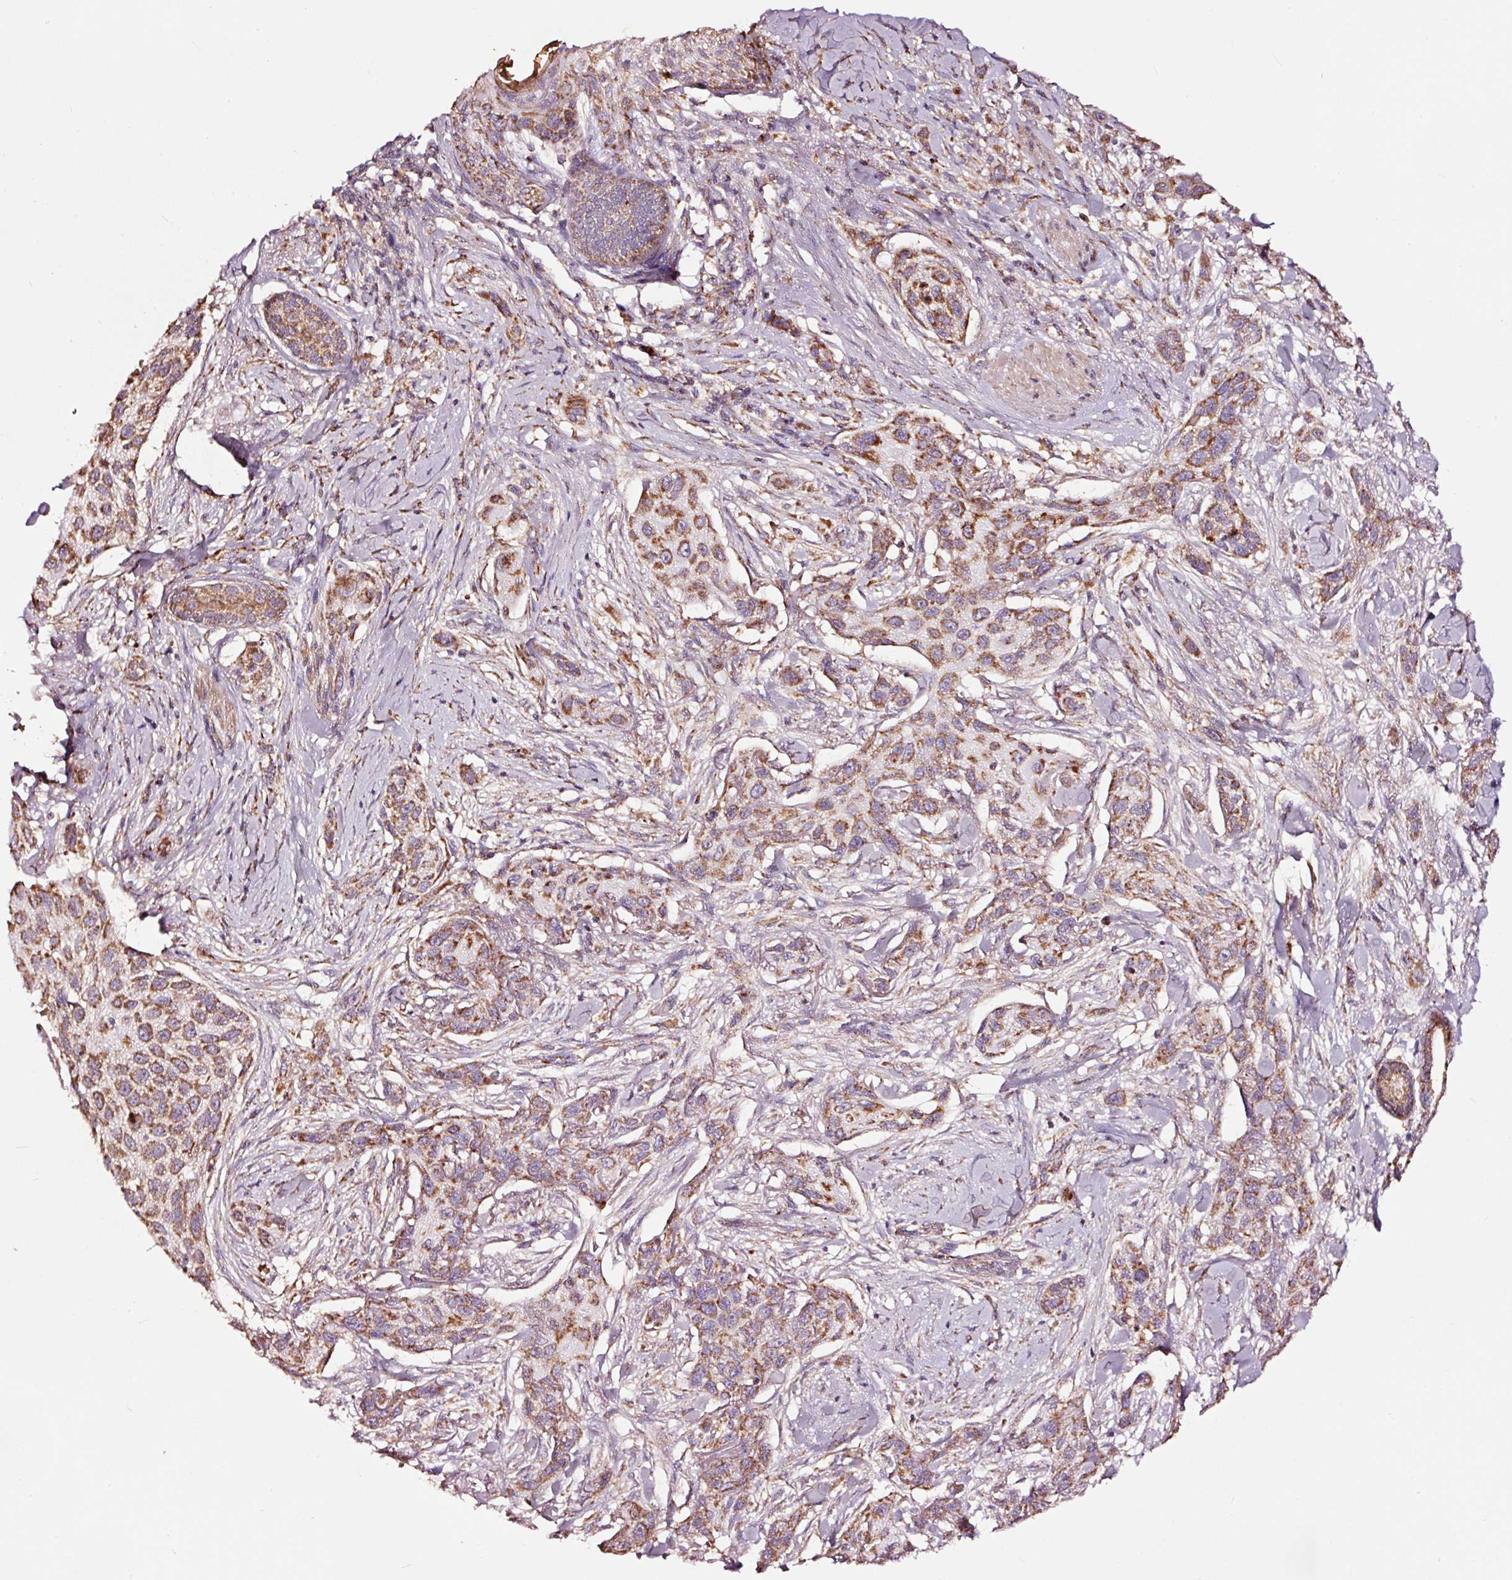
{"staining": {"intensity": "strong", "quantity": ">75%", "location": "cytoplasmic/membranous"}, "tissue": "skin cancer", "cell_type": "Tumor cells", "image_type": "cancer", "snomed": [{"axis": "morphology", "description": "Squamous cell carcinoma, NOS"}, {"axis": "topography", "description": "Skin"}], "caption": "Human skin cancer (squamous cell carcinoma) stained with a protein marker demonstrates strong staining in tumor cells.", "gene": "TPM1", "patient": {"sex": "male", "age": 63}}